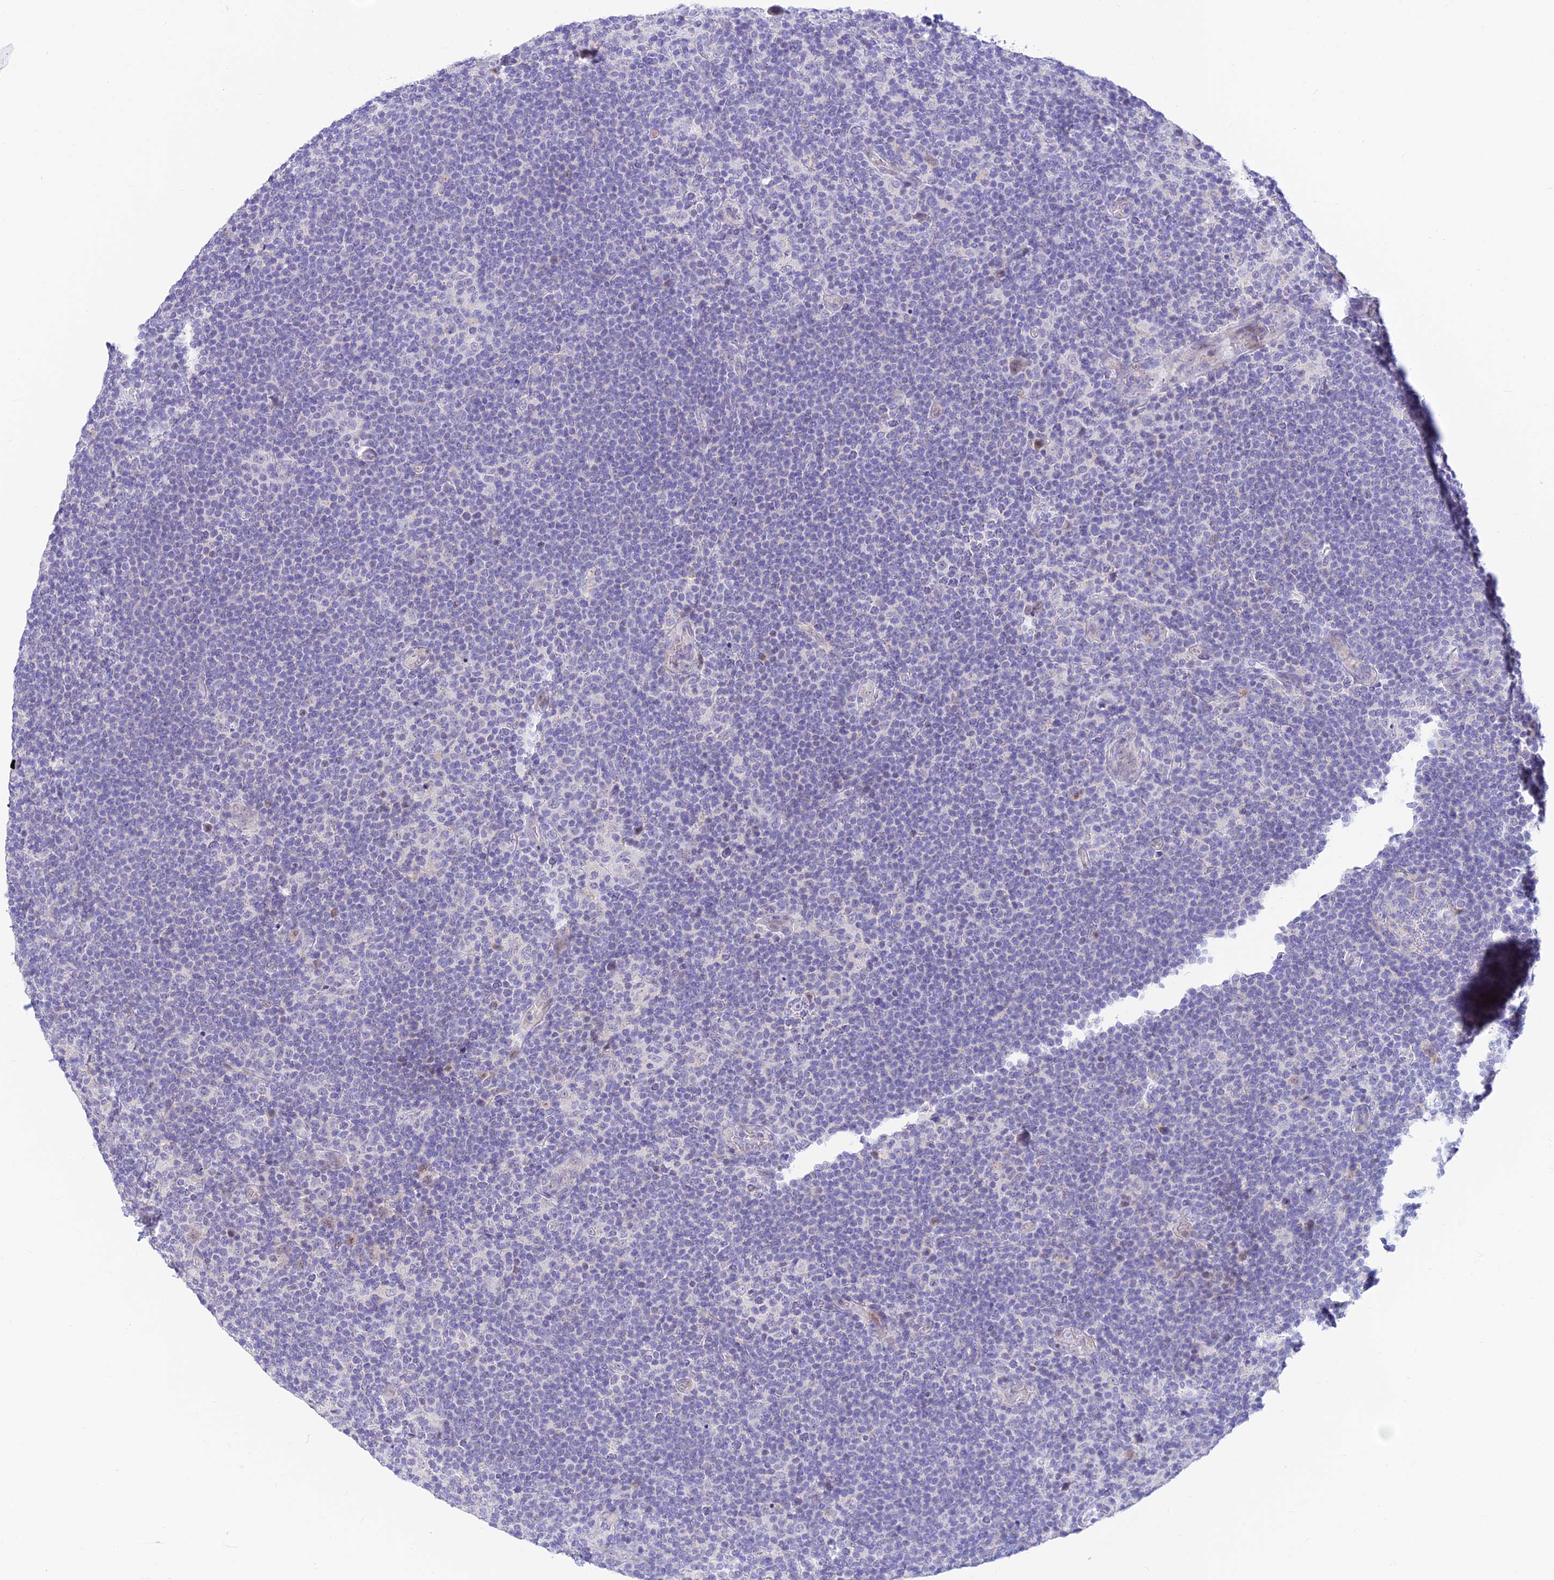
{"staining": {"intensity": "negative", "quantity": "none", "location": "none"}, "tissue": "lymphoma", "cell_type": "Tumor cells", "image_type": "cancer", "snomed": [{"axis": "morphology", "description": "Hodgkin's disease, NOS"}, {"axis": "topography", "description": "Lymph node"}], "caption": "The image reveals no significant expression in tumor cells of lymphoma. (Immunohistochemistry, brightfield microscopy, high magnification).", "gene": "INKA1", "patient": {"sex": "female", "age": 57}}